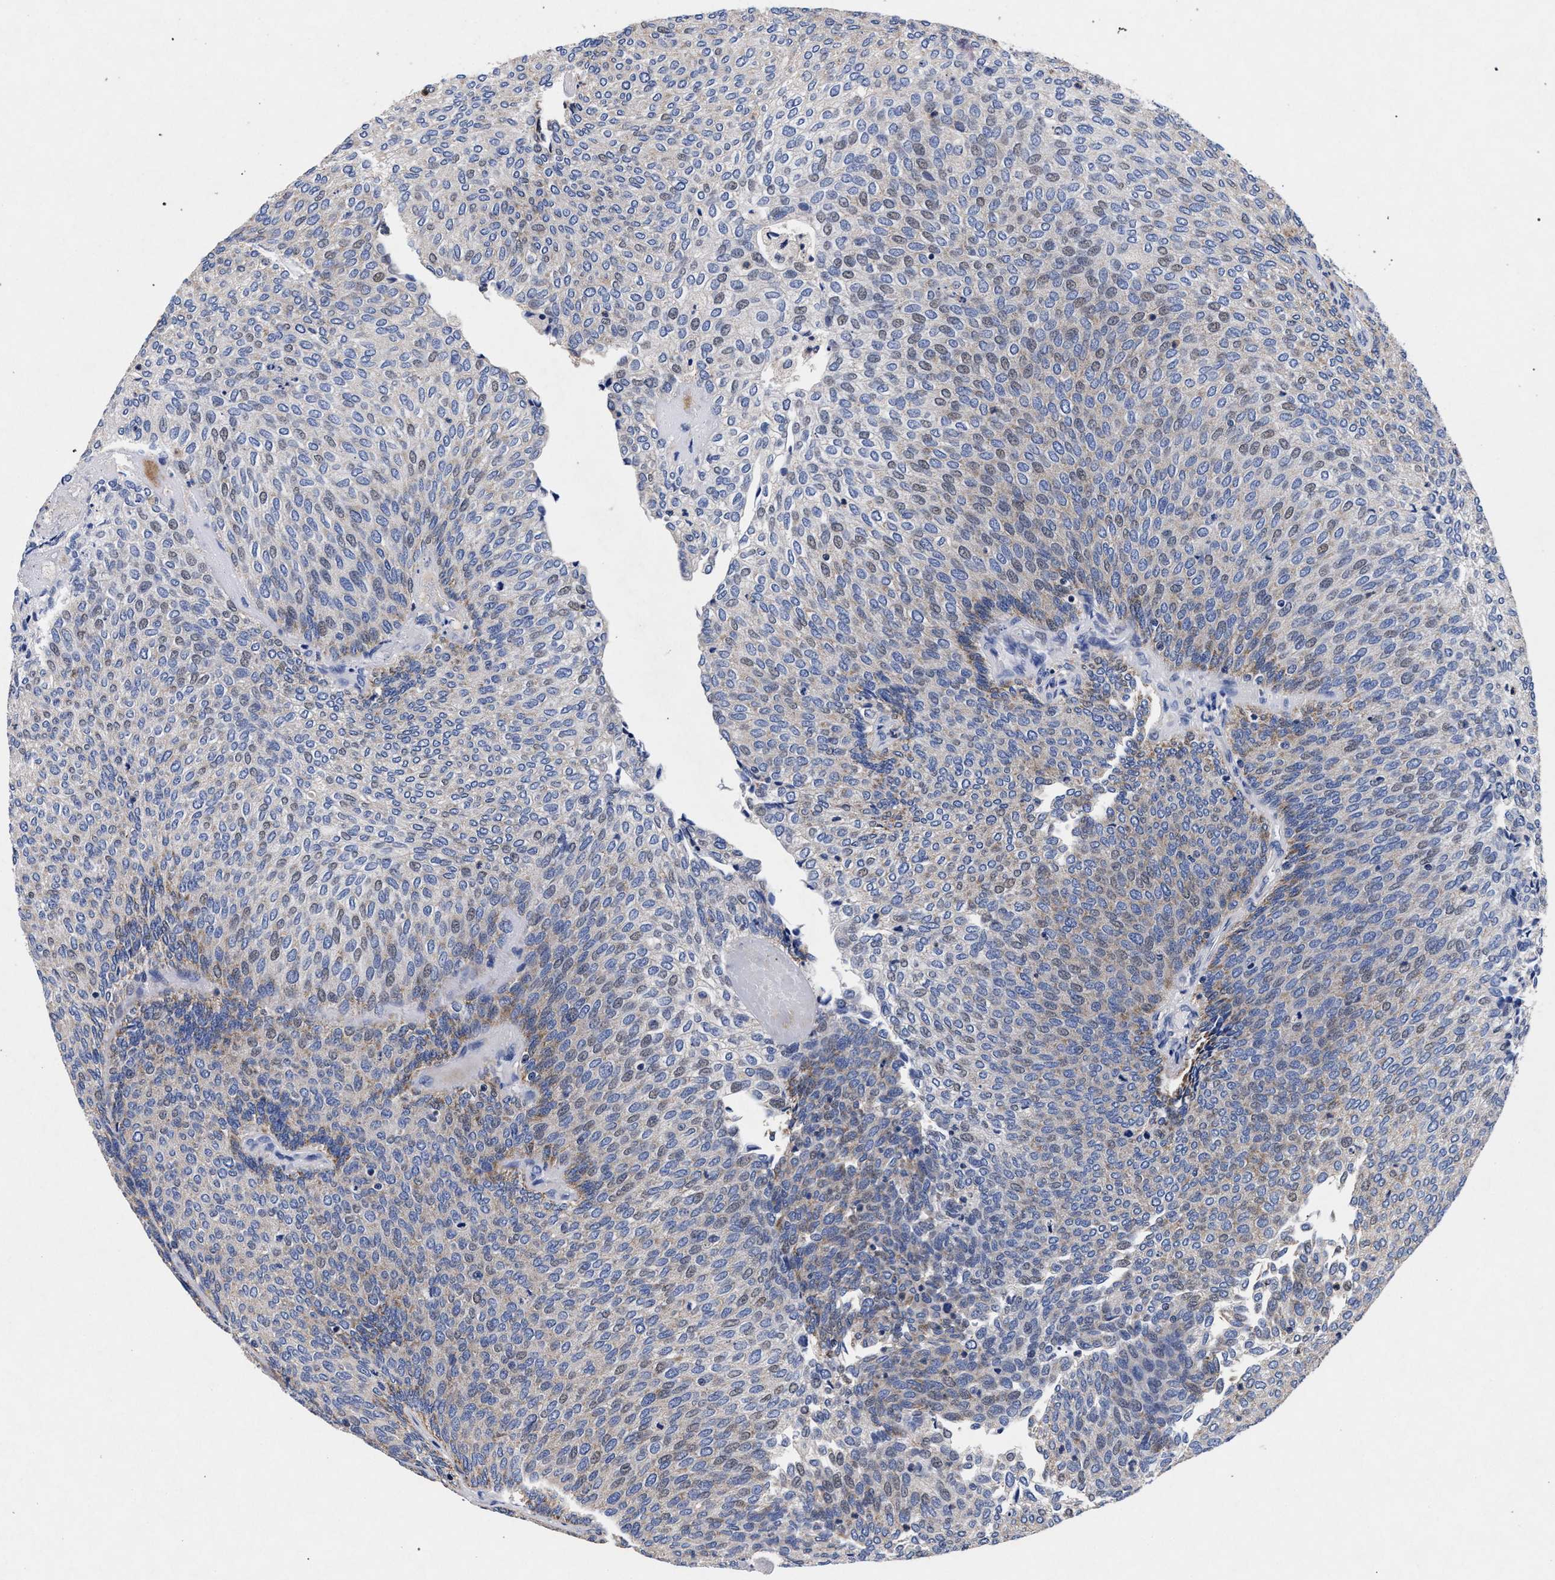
{"staining": {"intensity": "weak", "quantity": "25%-75%", "location": "cytoplasmic/membranous"}, "tissue": "urothelial cancer", "cell_type": "Tumor cells", "image_type": "cancer", "snomed": [{"axis": "morphology", "description": "Urothelial carcinoma, Low grade"}, {"axis": "topography", "description": "Urinary bladder"}], "caption": "A histopathology image of low-grade urothelial carcinoma stained for a protein reveals weak cytoplasmic/membranous brown staining in tumor cells. (DAB (3,3'-diaminobenzidine) IHC with brightfield microscopy, high magnification).", "gene": "HSD17B14", "patient": {"sex": "female", "age": 79}}